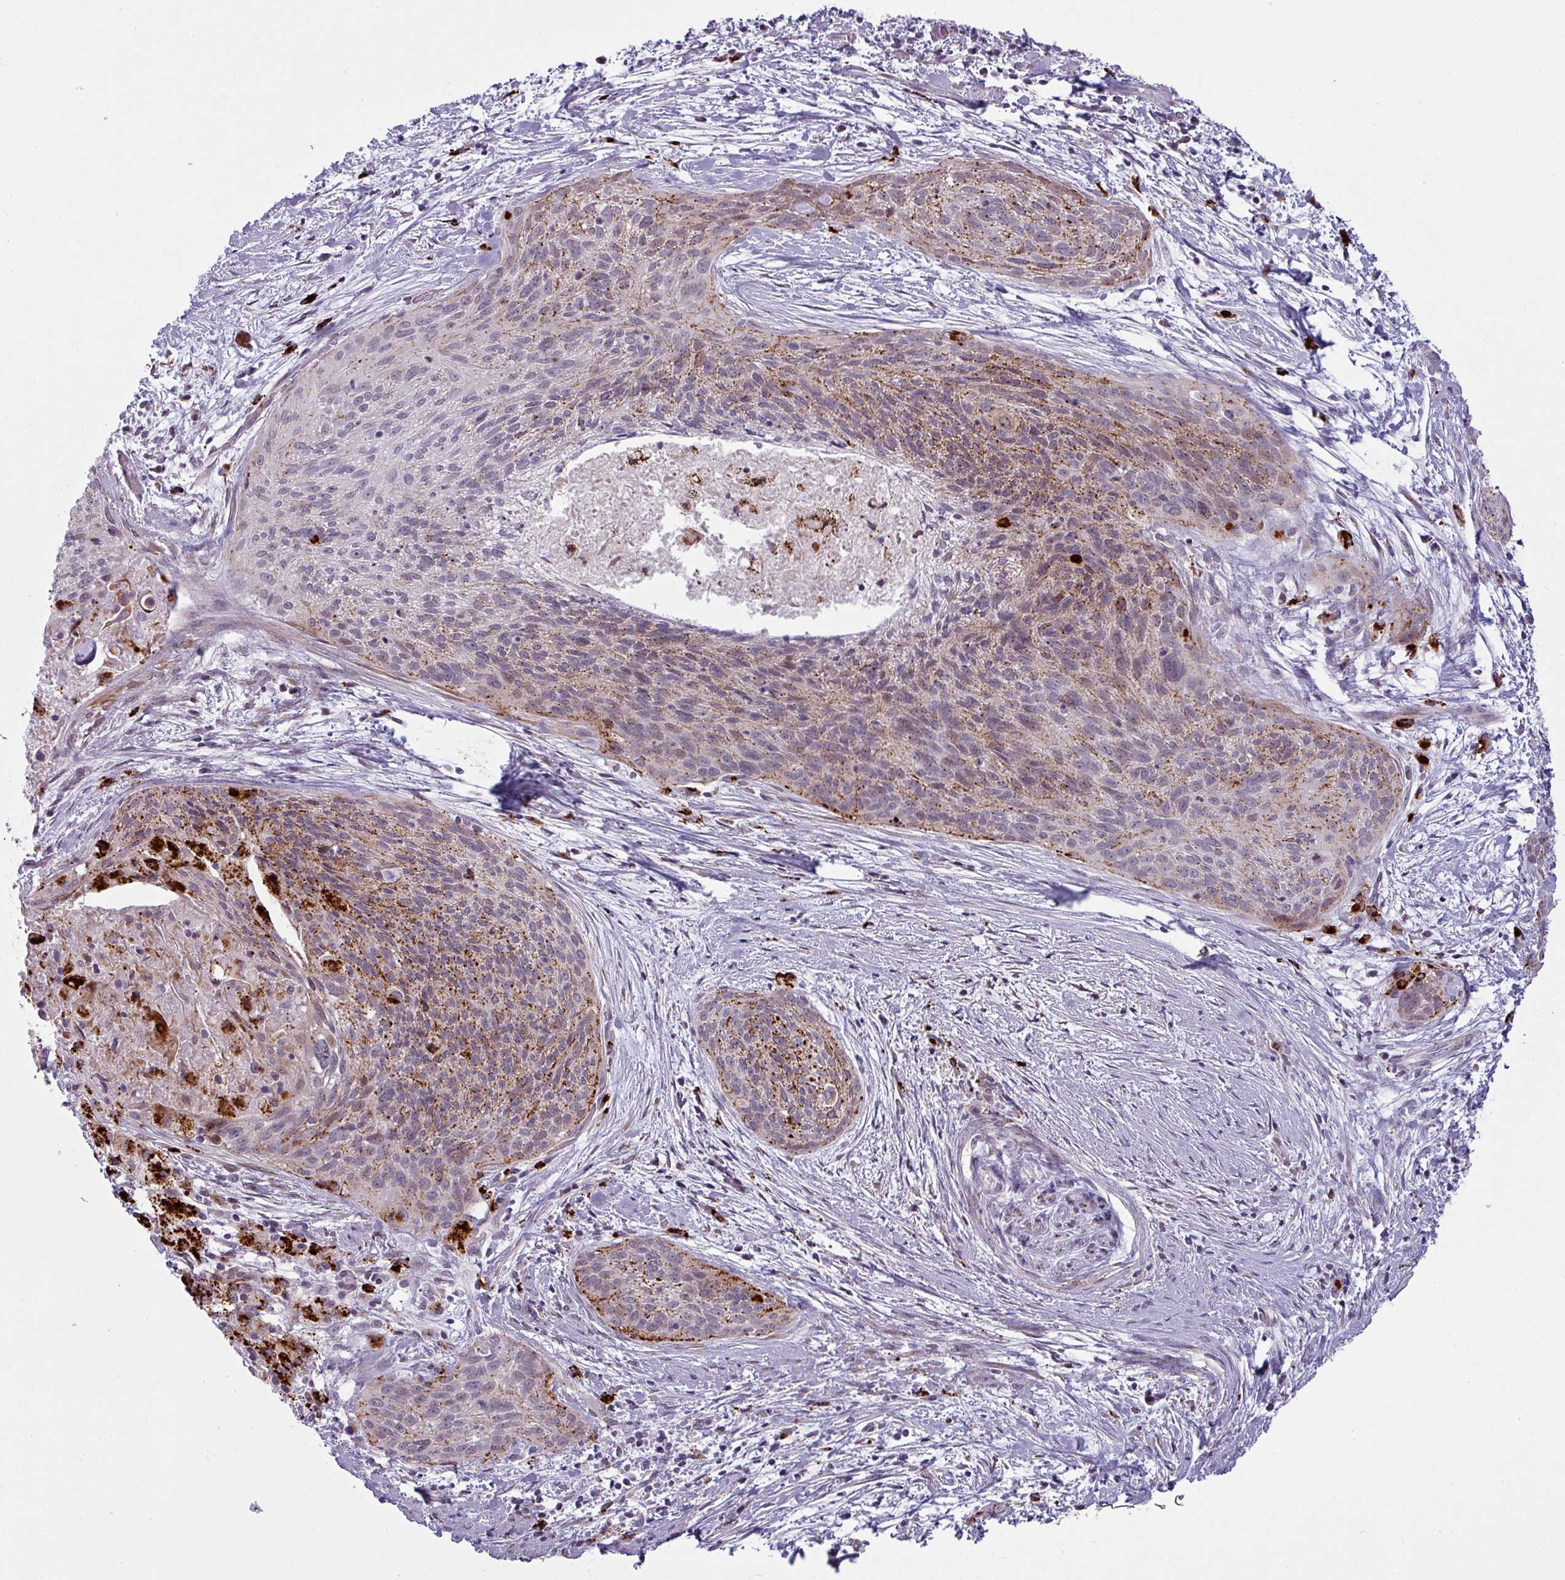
{"staining": {"intensity": "moderate", "quantity": "25%-75%", "location": "cytoplasmic/membranous"}, "tissue": "cervical cancer", "cell_type": "Tumor cells", "image_type": "cancer", "snomed": [{"axis": "morphology", "description": "Squamous cell carcinoma, NOS"}, {"axis": "topography", "description": "Cervix"}], "caption": "Moderate cytoplasmic/membranous staining for a protein is appreciated in about 25%-75% of tumor cells of squamous cell carcinoma (cervical) using immunohistochemistry (IHC).", "gene": "MAP7D2", "patient": {"sex": "female", "age": 55}}